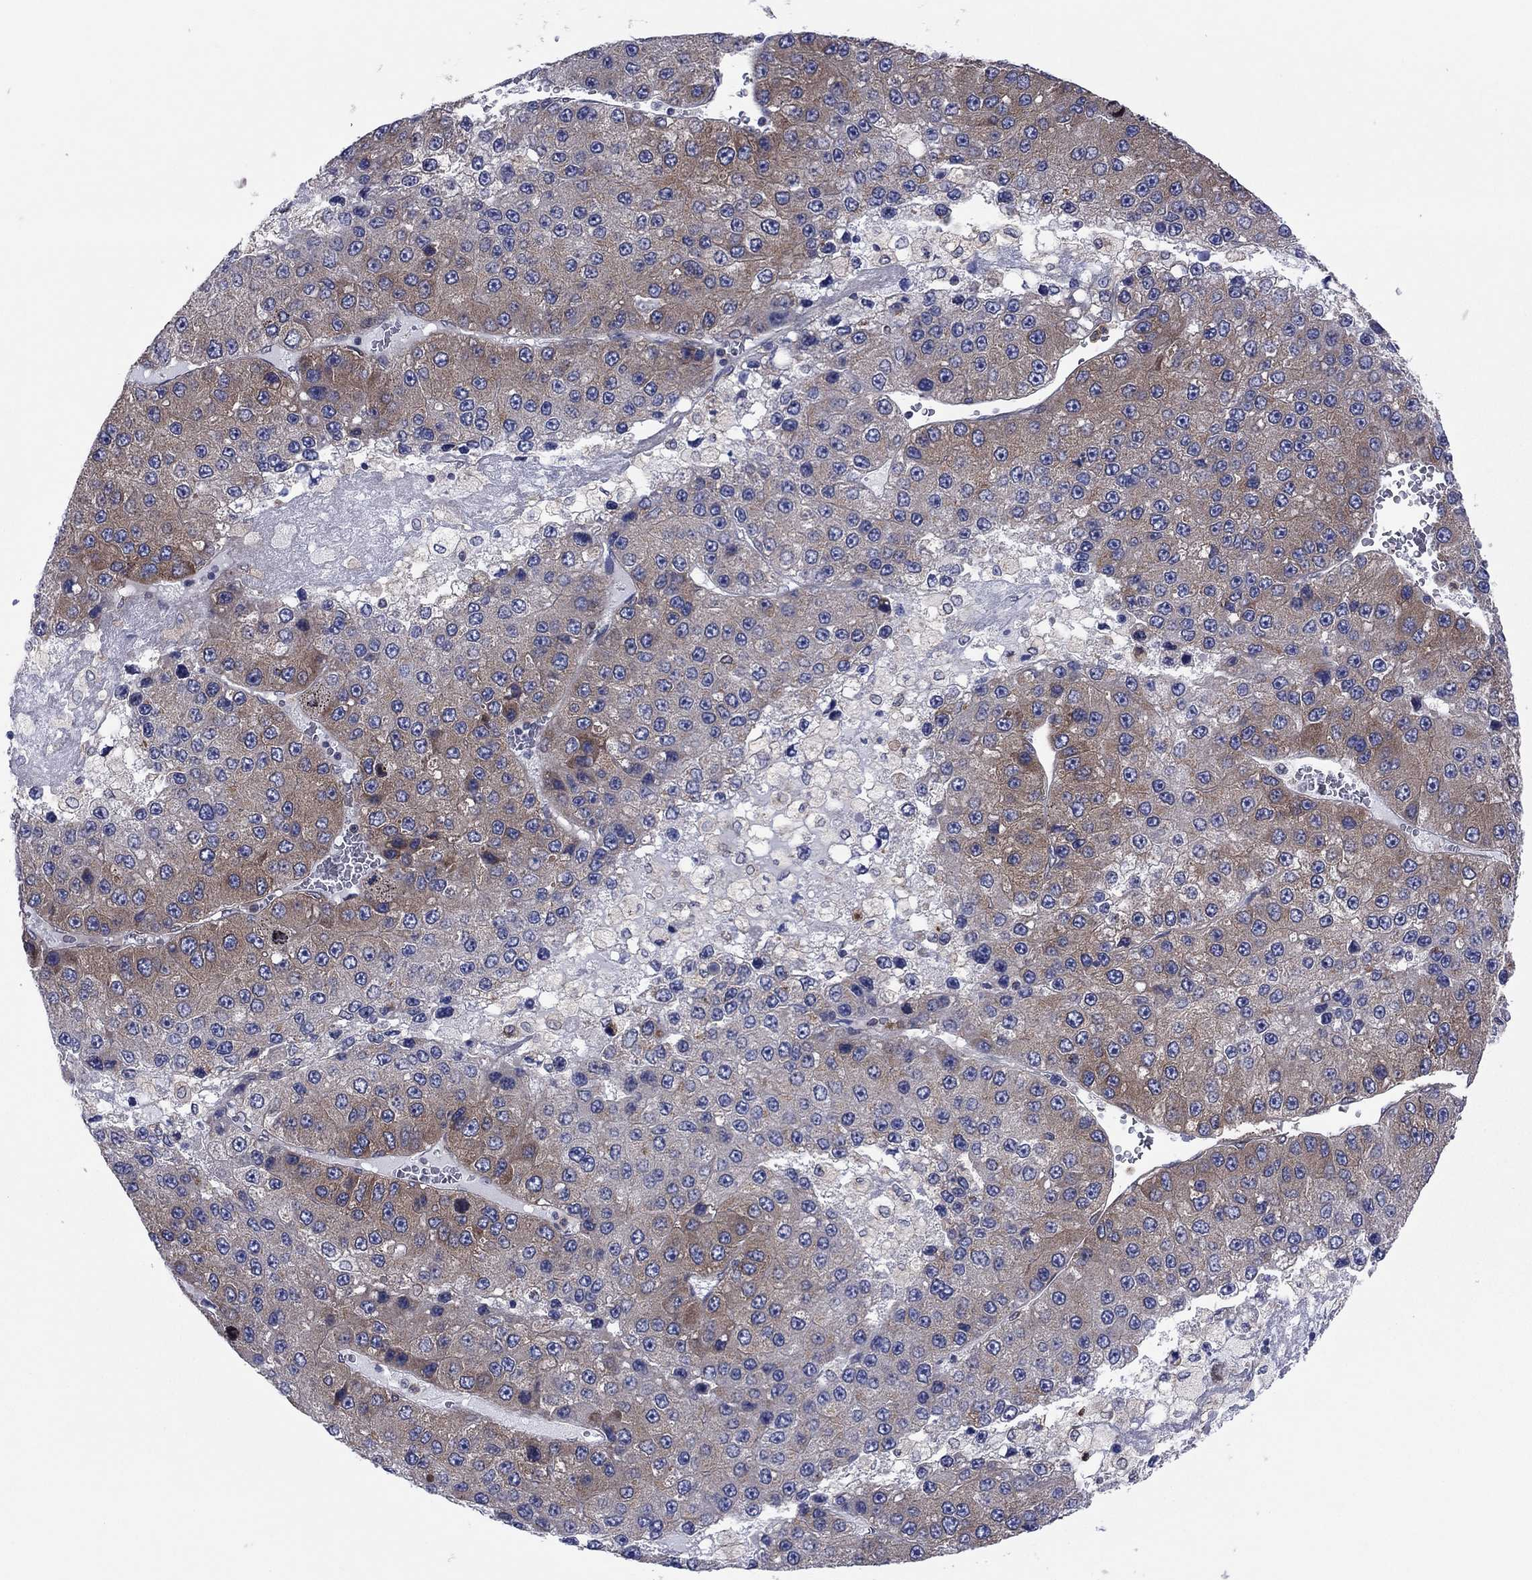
{"staining": {"intensity": "moderate", "quantity": "25%-75%", "location": "cytoplasmic/membranous"}, "tissue": "liver cancer", "cell_type": "Tumor cells", "image_type": "cancer", "snomed": [{"axis": "morphology", "description": "Carcinoma, Hepatocellular, NOS"}, {"axis": "topography", "description": "Liver"}], "caption": "An immunohistochemistry photomicrograph of neoplastic tissue is shown. Protein staining in brown labels moderate cytoplasmic/membranous positivity in liver cancer within tumor cells.", "gene": "GPR155", "patient": {"sex": "female", "age": 73}}